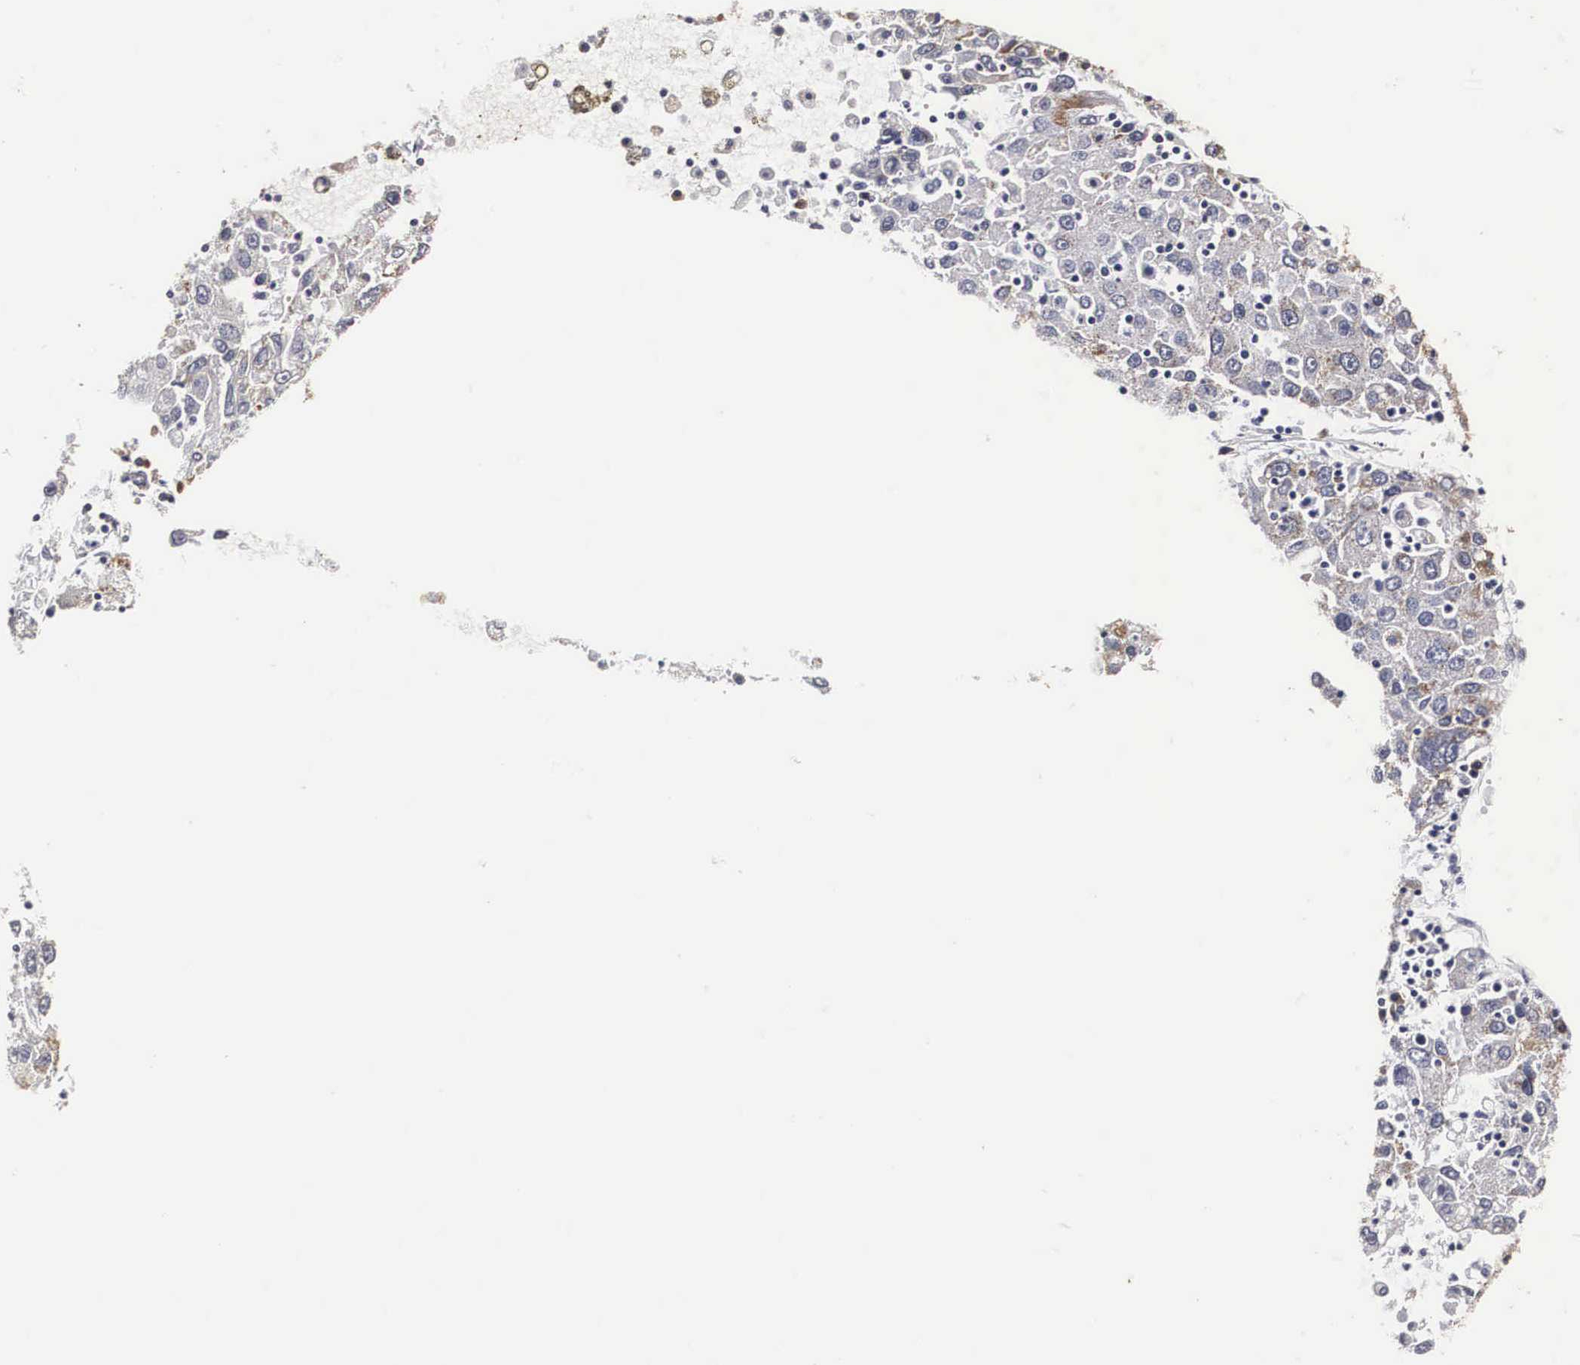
{"staining": {"intensity": "moderate", "quantity": "25%-75%", "location": "cytoplasmic/membranous"}, "tissue": "liver cancer", "cell_type": "Tumor cells", "image_type": "cancer", "snomed": [{"axis": "morphology", "description": "Carcinoma, Hepatocellular, NOS"}, {"axis": "topography", "description": "Liver"}], "caption": "An immunohistochemistry (IHC) micrograph of neoplastic tissue is shown. Protein staining in brown labels moderate cytoplasmic/membranous positivity in liver hepatocellular carcinoma within tumor cells. Nuclei are stained in blue.", "gene": "CKAP4", "patient": {"sex": "male", "age": 49}}